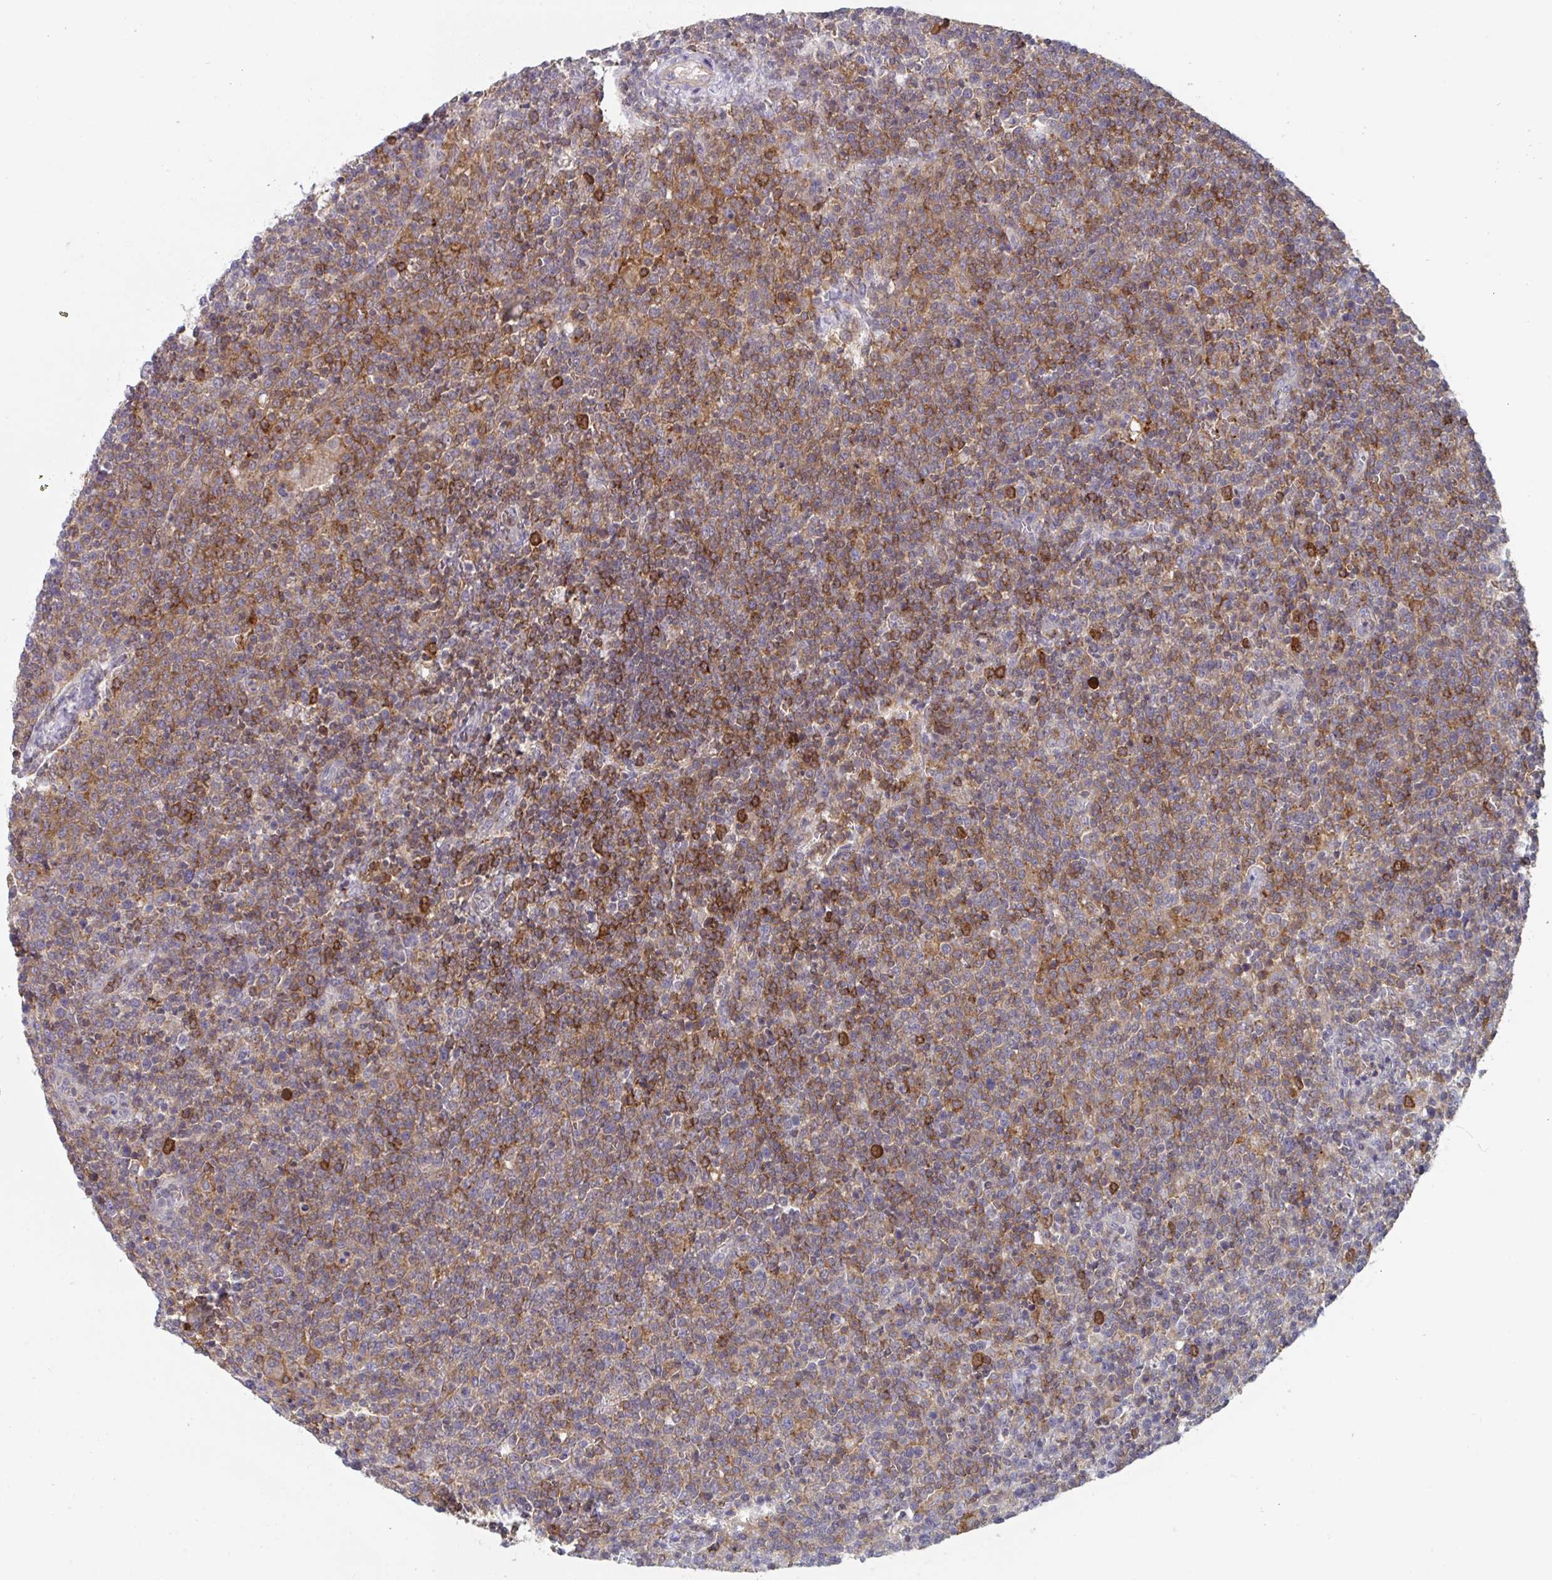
{"staining": {"intensity": "moderate", "quantity": ">75%", "location": "cytoplasmic/membranous"}, "tissue": "lymphoma", "cell_type": "Tumor cells", "image_type": "cancer", "snomed": [{"axis": "morphology", "description": "Malignant lymphoma, non-Hodgkin's type, High grade"}, {"axis": "topography", "description": "Lymph node"}], "caption": "Tumor cells exhibit medium levels of moderate cytoplasmic/membranous staining in about >75% of cells in human malignant lymphoma, non-Hodgkin's type (high-grade).", "gene": "DISP2", "patient": {"sex": "male", "age": 61}}